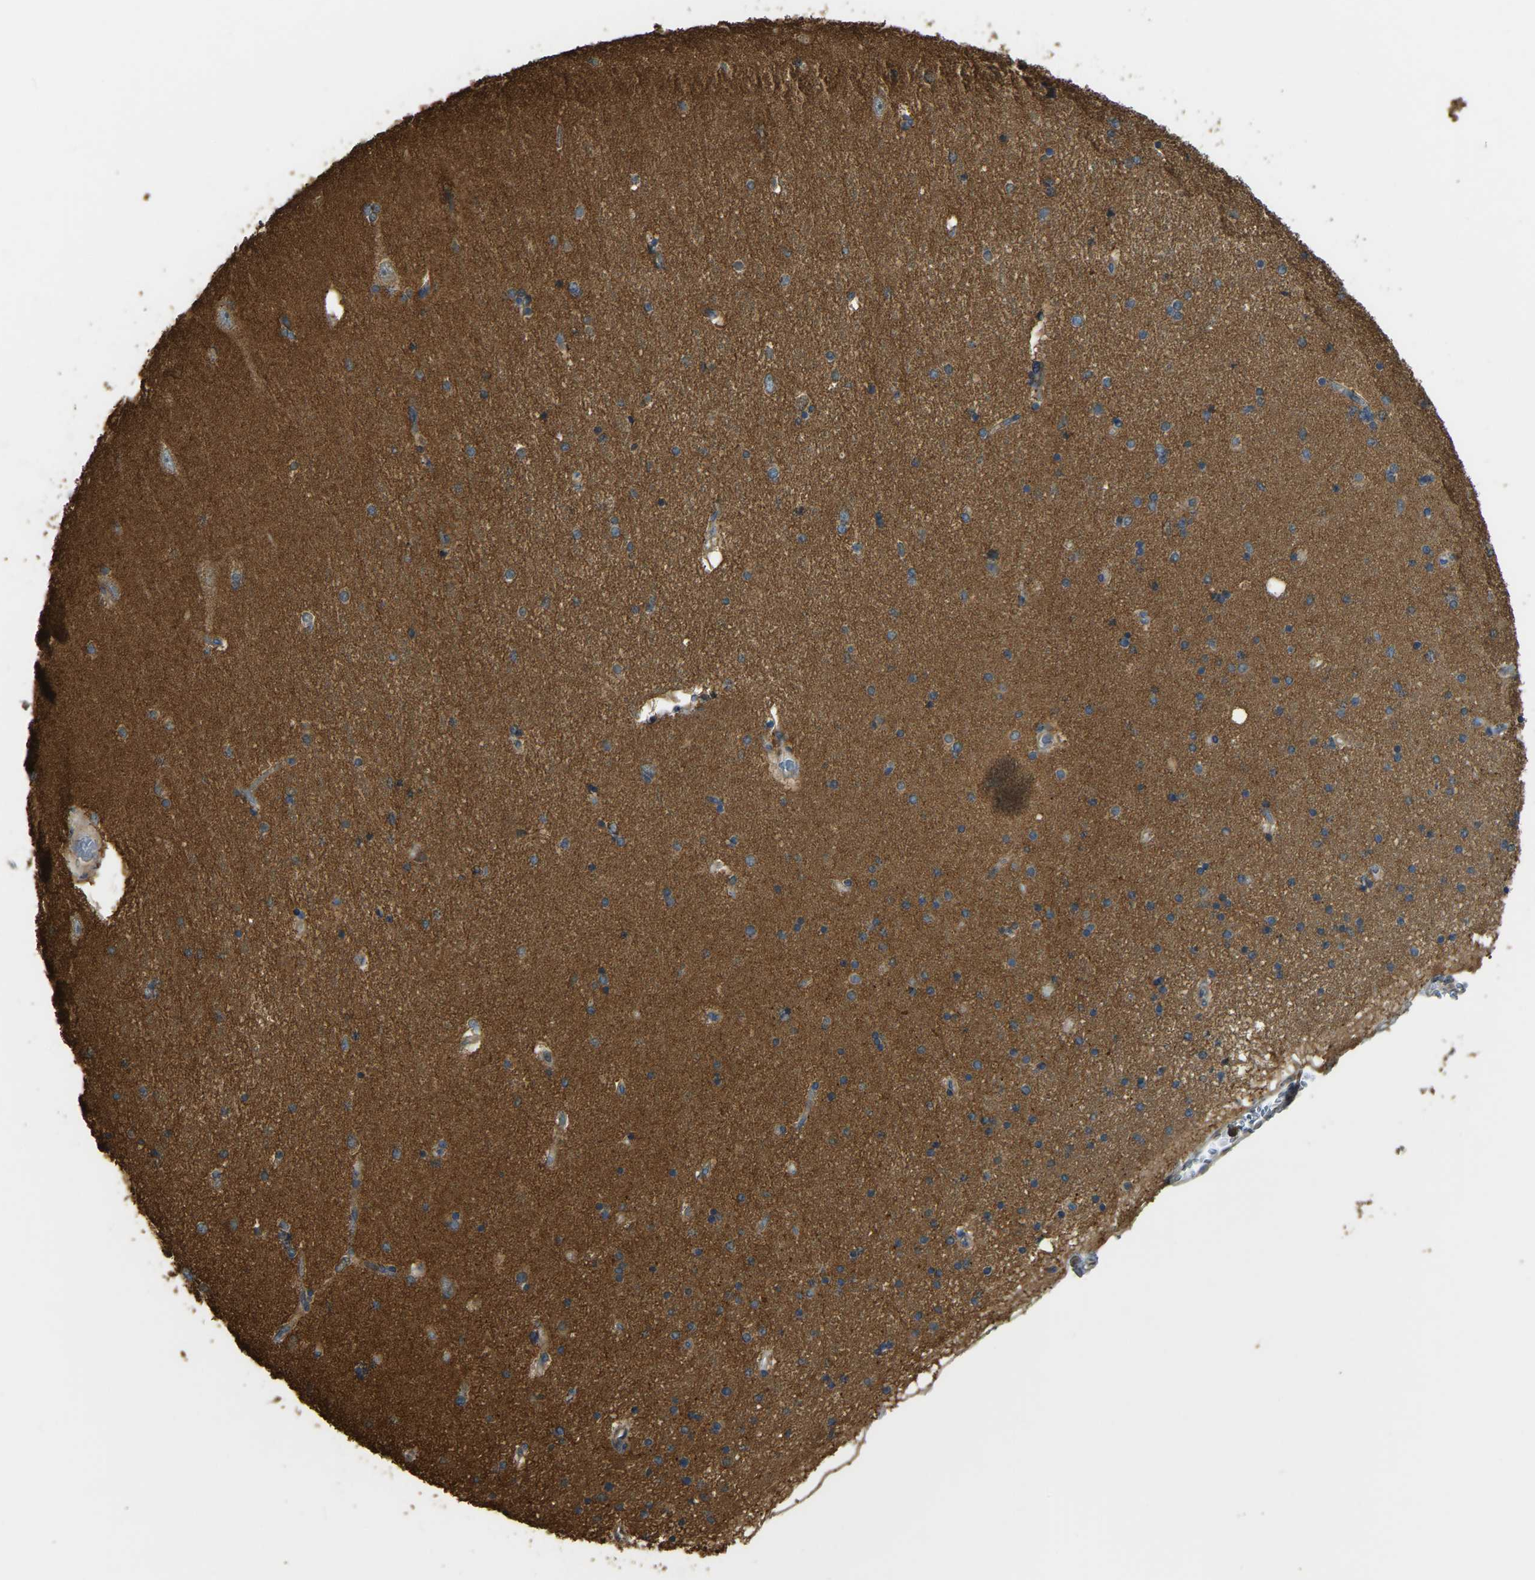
{"staining": {"intensity": "moderate", "quantity": ">75%", "location": "cytoplasmic/membranous"}, "tissue": "hippocampus", "cell_type": "Glial cells", "image_type": "normal", "snomed": [{"axis": "morphology", "description": "Normal tissue, NOS"}, {"axis": "topography", "description": "Hippocampus"}], "caption": "Unremarkable hippocampus was stained to show a protein in brown. There is medium levels of moderate cytoplasmic/membranous staining in approximately >75% of glial cells. The staining was performed using DAB (3,3'-diaminobenzidine) to visualize the protein expression in brown, while the nuclei were stained in blue with hematoxylin (Magnification: 20x).", "gene": "GNG2", "patient": {"sex": "female", "age": 54}}